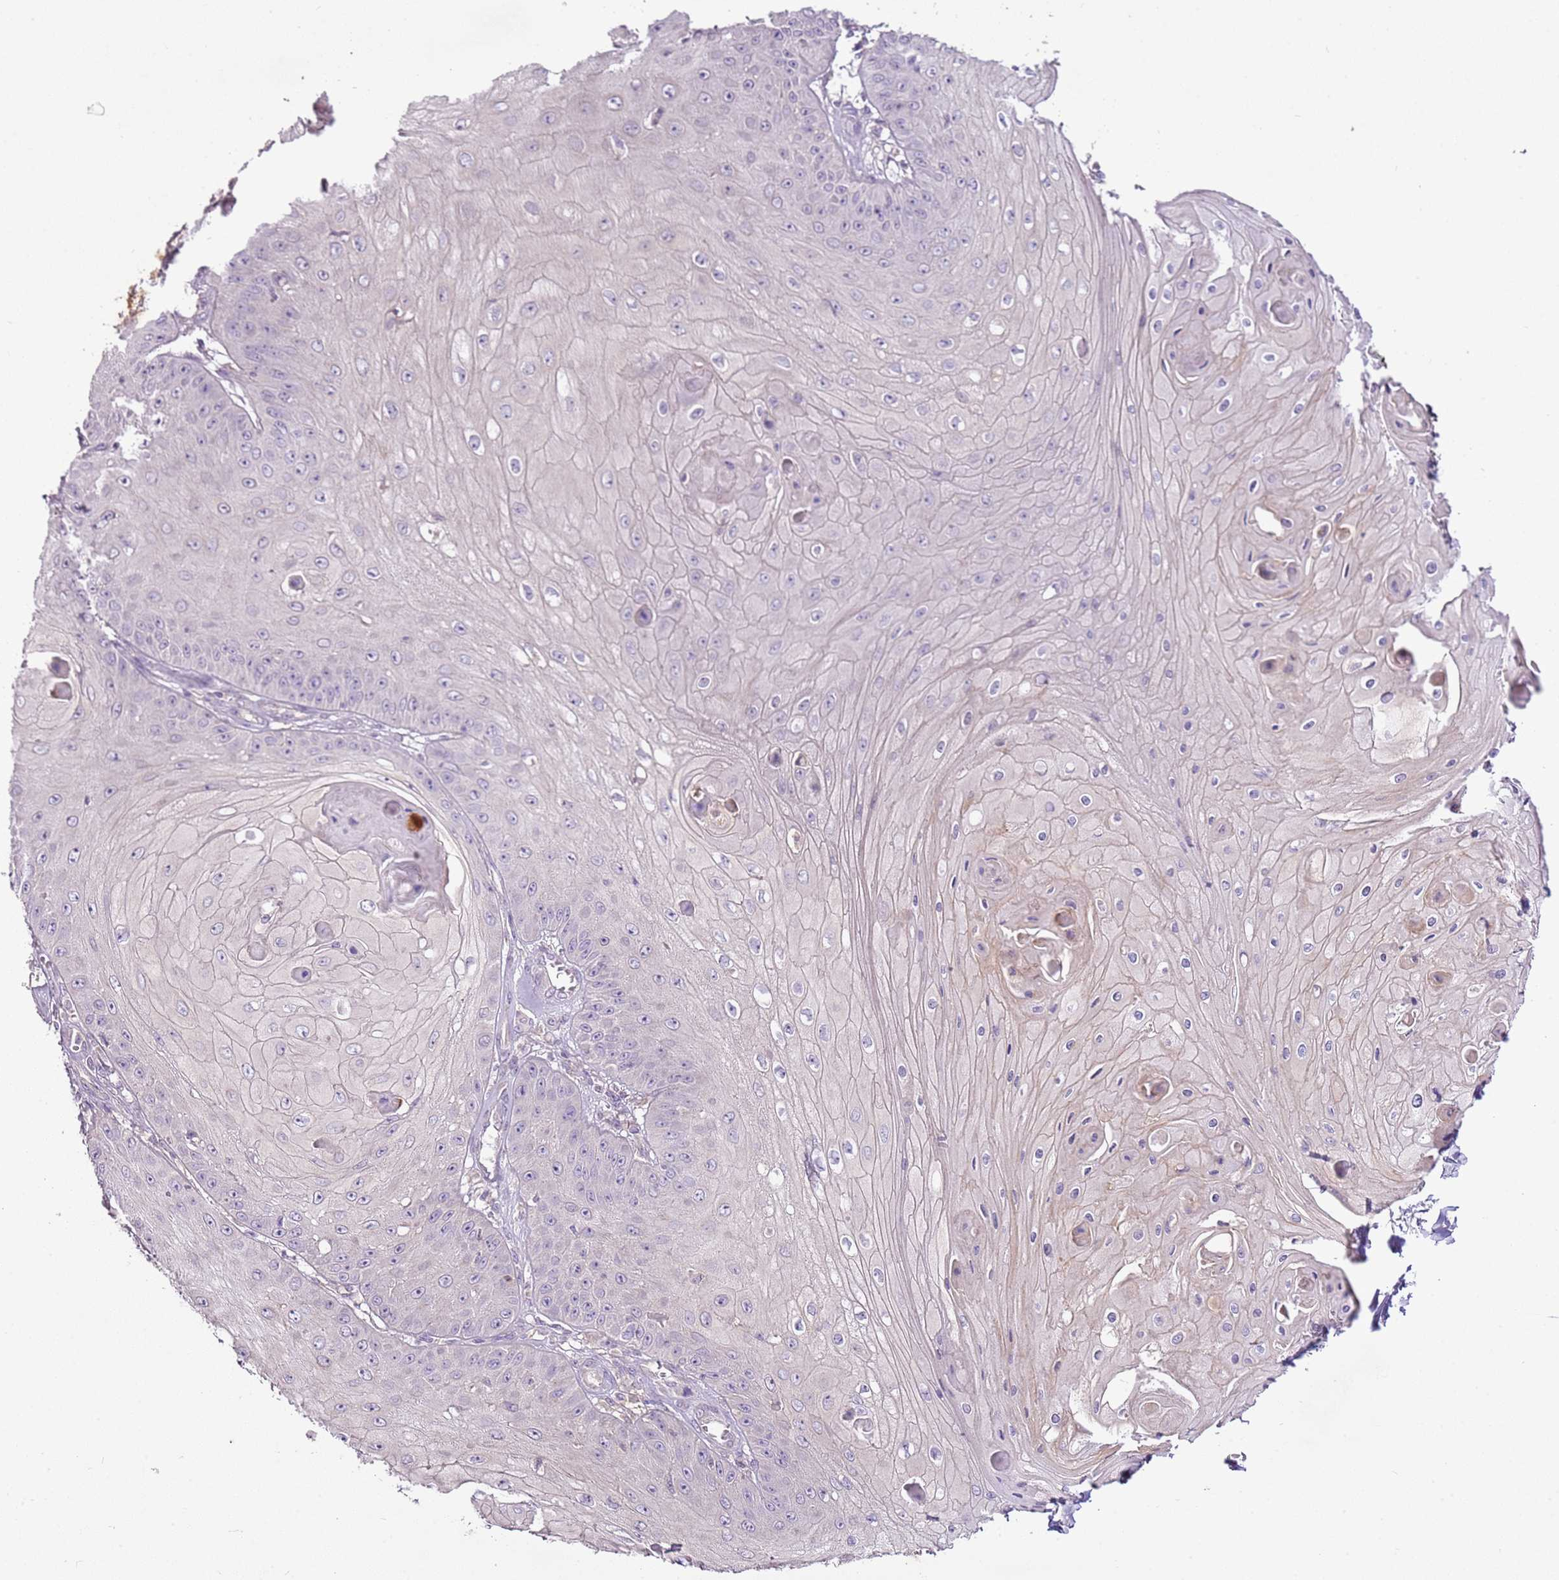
{"staining": {"intensity": "negative", "quantity": "none", "location": "none"}, "tissue": "skin cancer", "cell_type": "Tumor cells", "image_type": "cancer", "snomed": [{"axis": "morphology", "description": "Squamous cell carcinoma, NOS"}, {"axis": "topography", "description": "Skin"}], "caption": "Tumor cells are negative for brown protein staining in skin cancer.", "gene": "CMKLR1", "patient": {"sex": "male", "age": 70}}